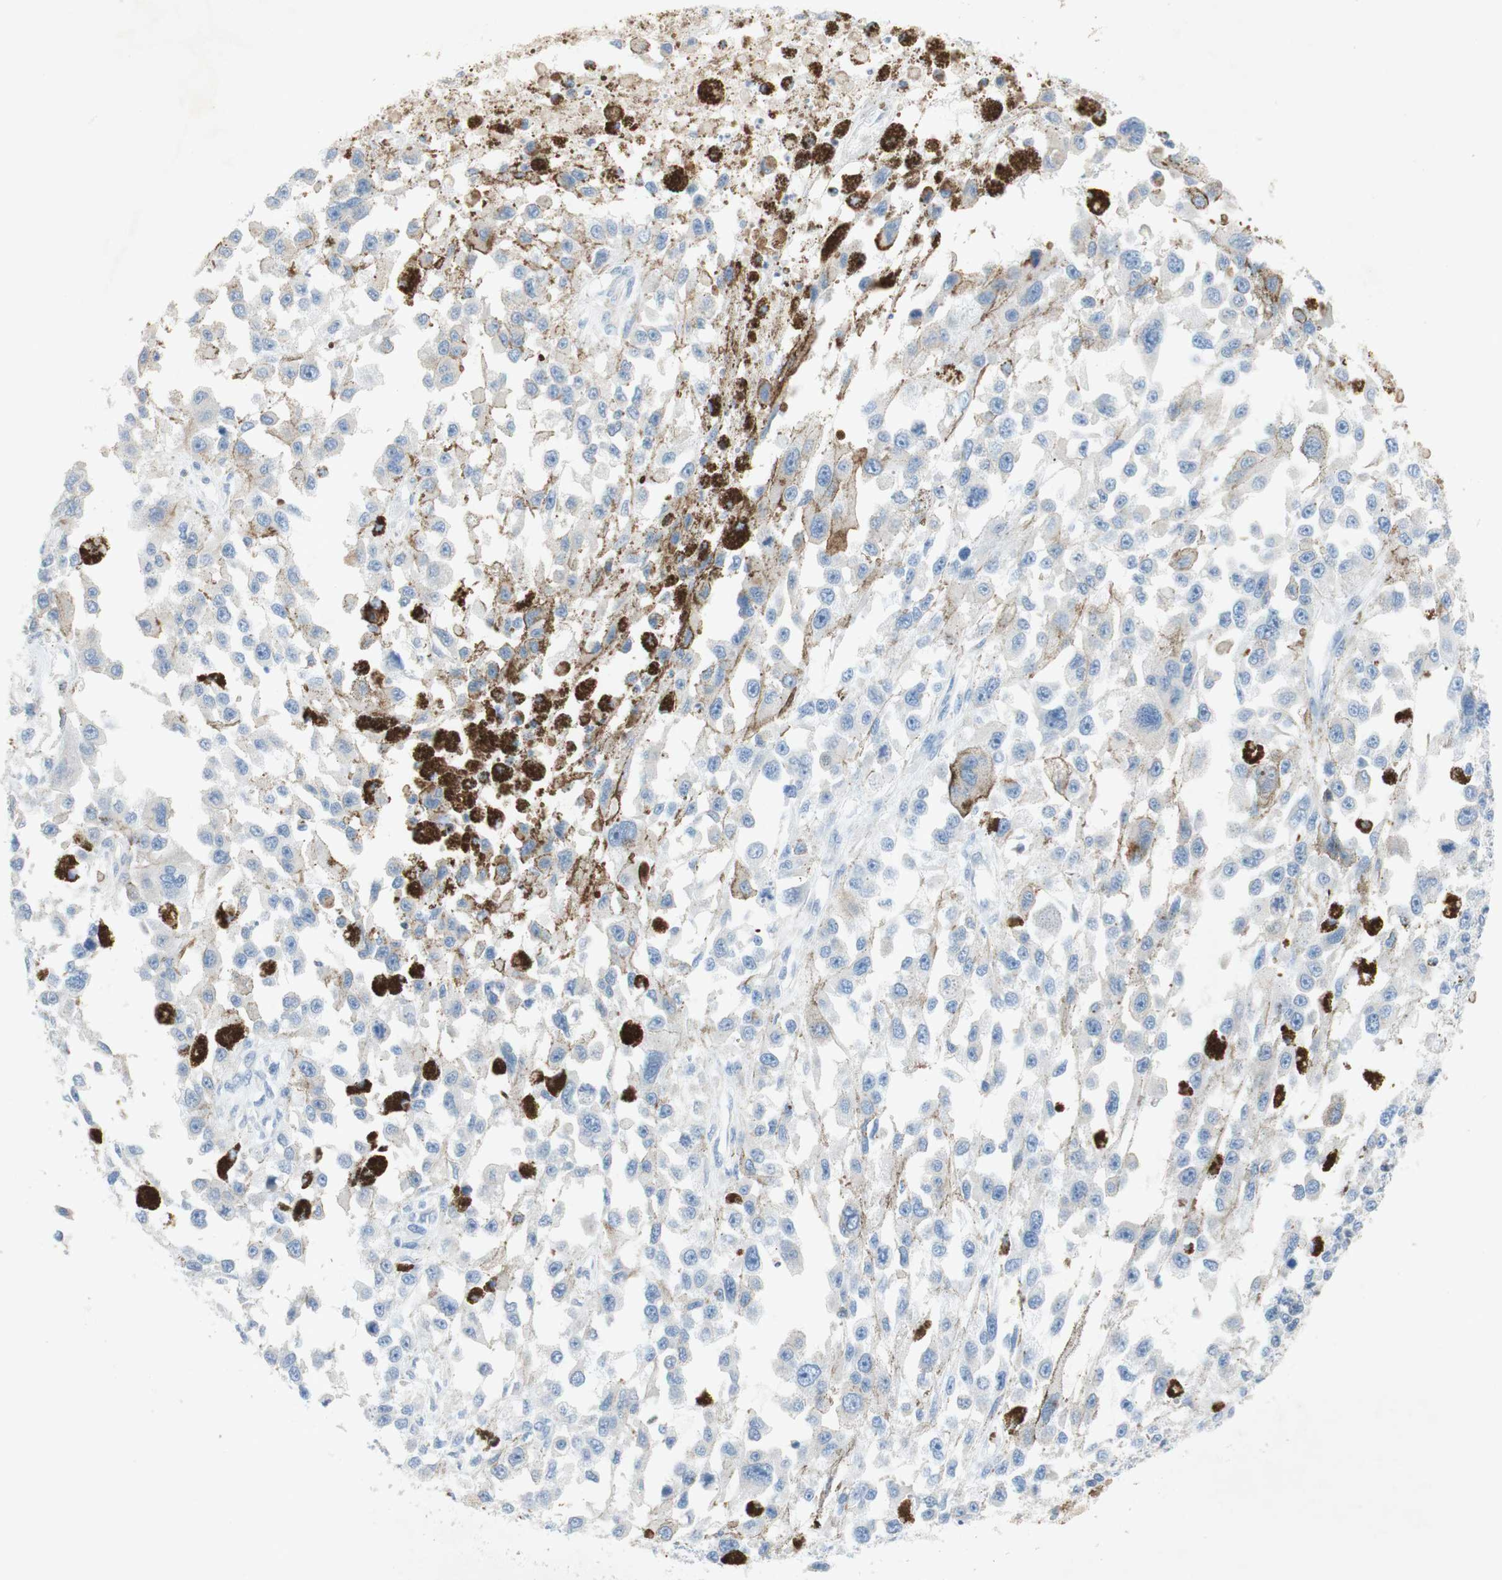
{"staining": {"intensity": "negative", "quantity": "none", "location": "none"}, "tissue": "melanoma", "cell_type": "Tumor cells", "image_type": "cancer", "snomed": [{"axis": "morphology", "description": "Malignant melanoma, Metastatic site"}, {"axis": "topography", "description": "Lymph node"}], "caption": "Image shows no significant protein expression in tumor cells of malignant melanoma (metastatic site).", "gene": "EPO", "patient": {"sex": "male", "age": 59}}